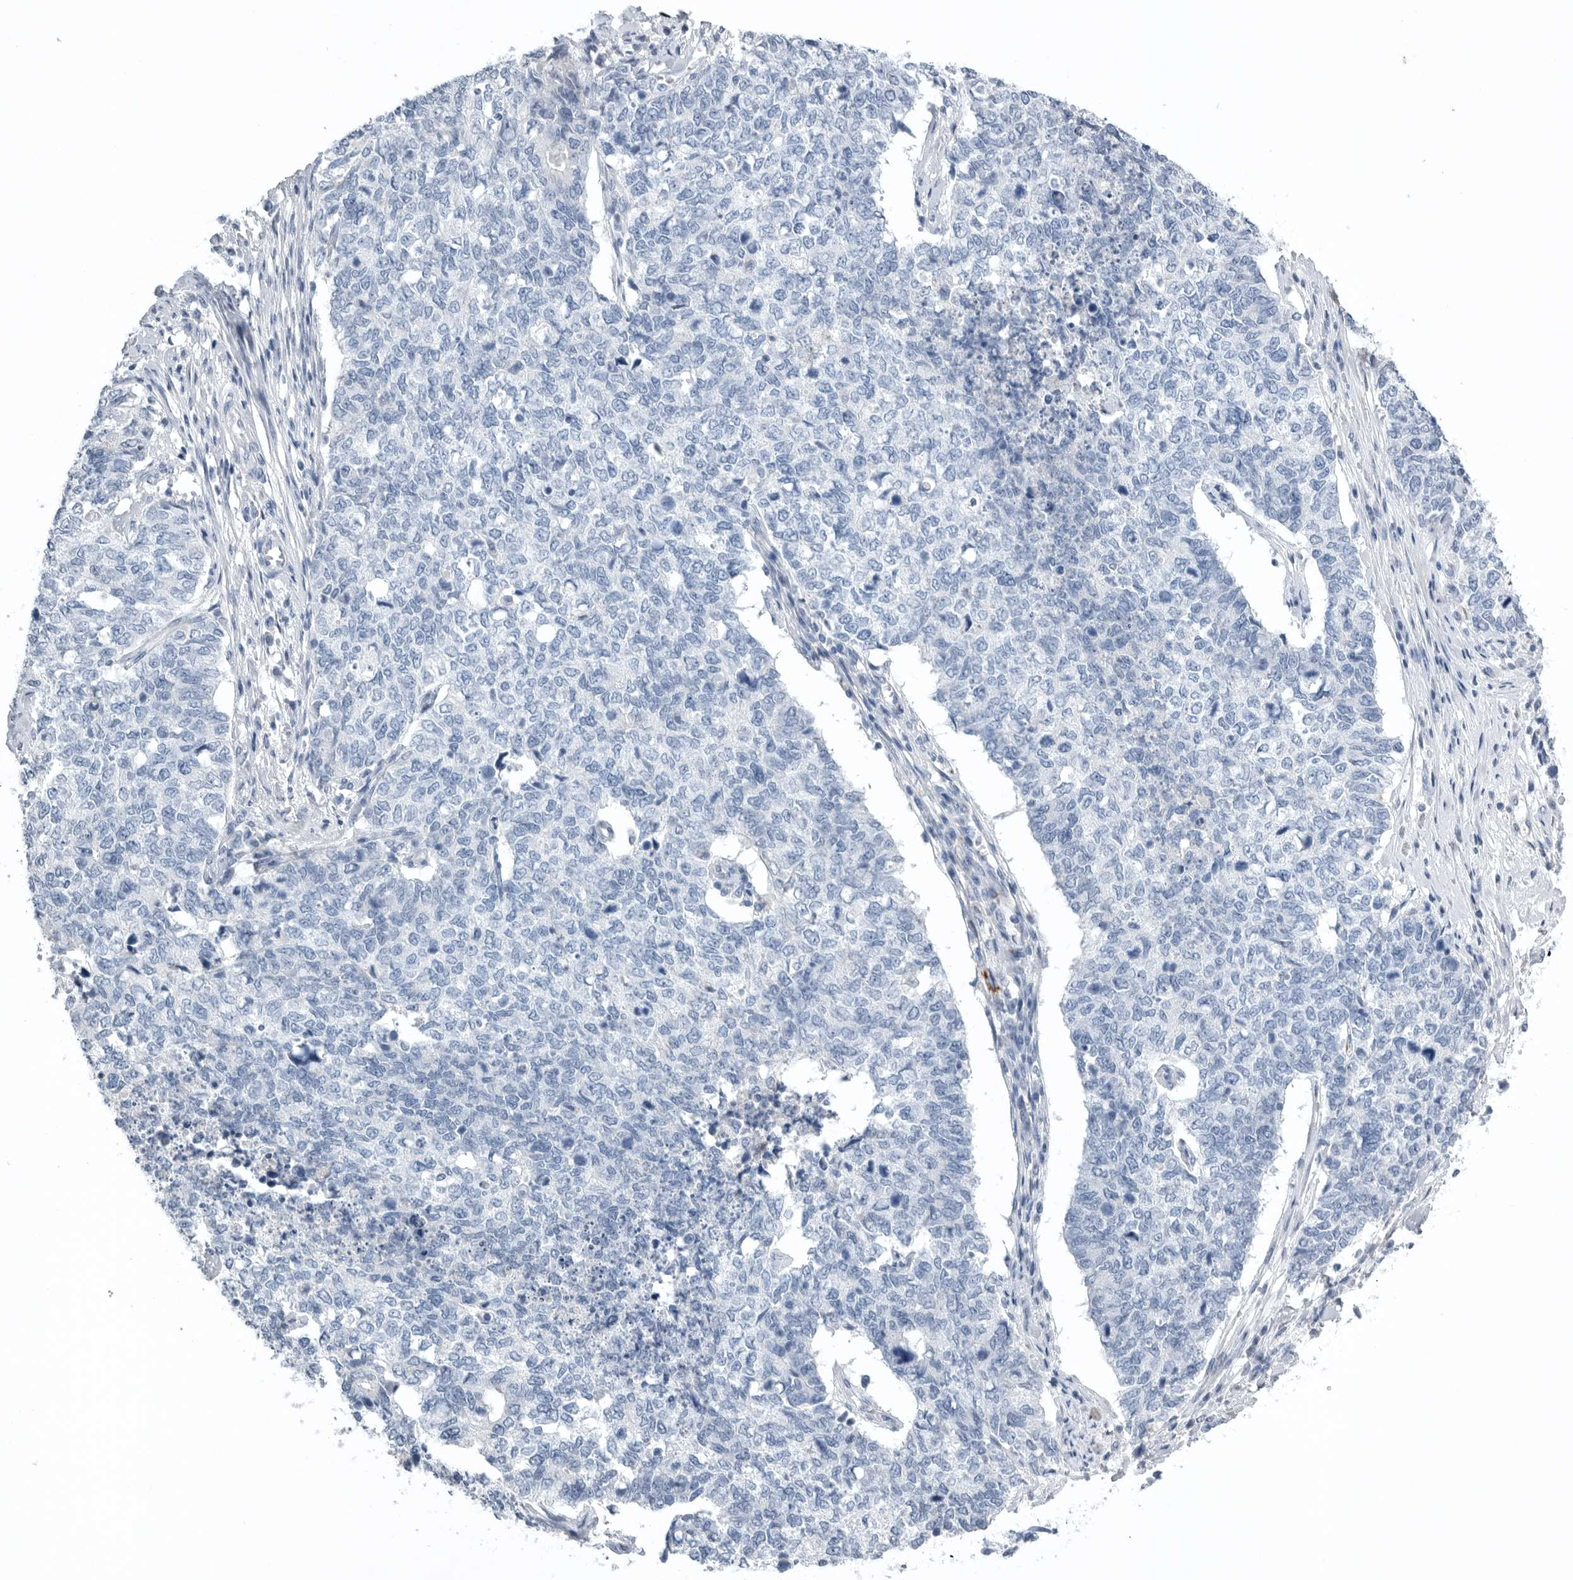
{"staining": {"intensity": "negative", "quantity": "none", "location": "none"}, "tissue": "cervical cancer", "cell_type": "Tumor cells", "image_type": "cancer", "snomed": [{"axis": "morphology", "description": "Squamous cell carcinoma, NOS"}, {"axis": "topography", "description": "Cervix"}], "caption": "An image of cervical squamous cell carcinoma stained for a protein reveals no brown staining in tumor cells. (DAB (3,3'-diaminobenzidine) IHC, high magnification).", "gene": "TIMP1", "patient": {"sex": "female", "age": 63}}